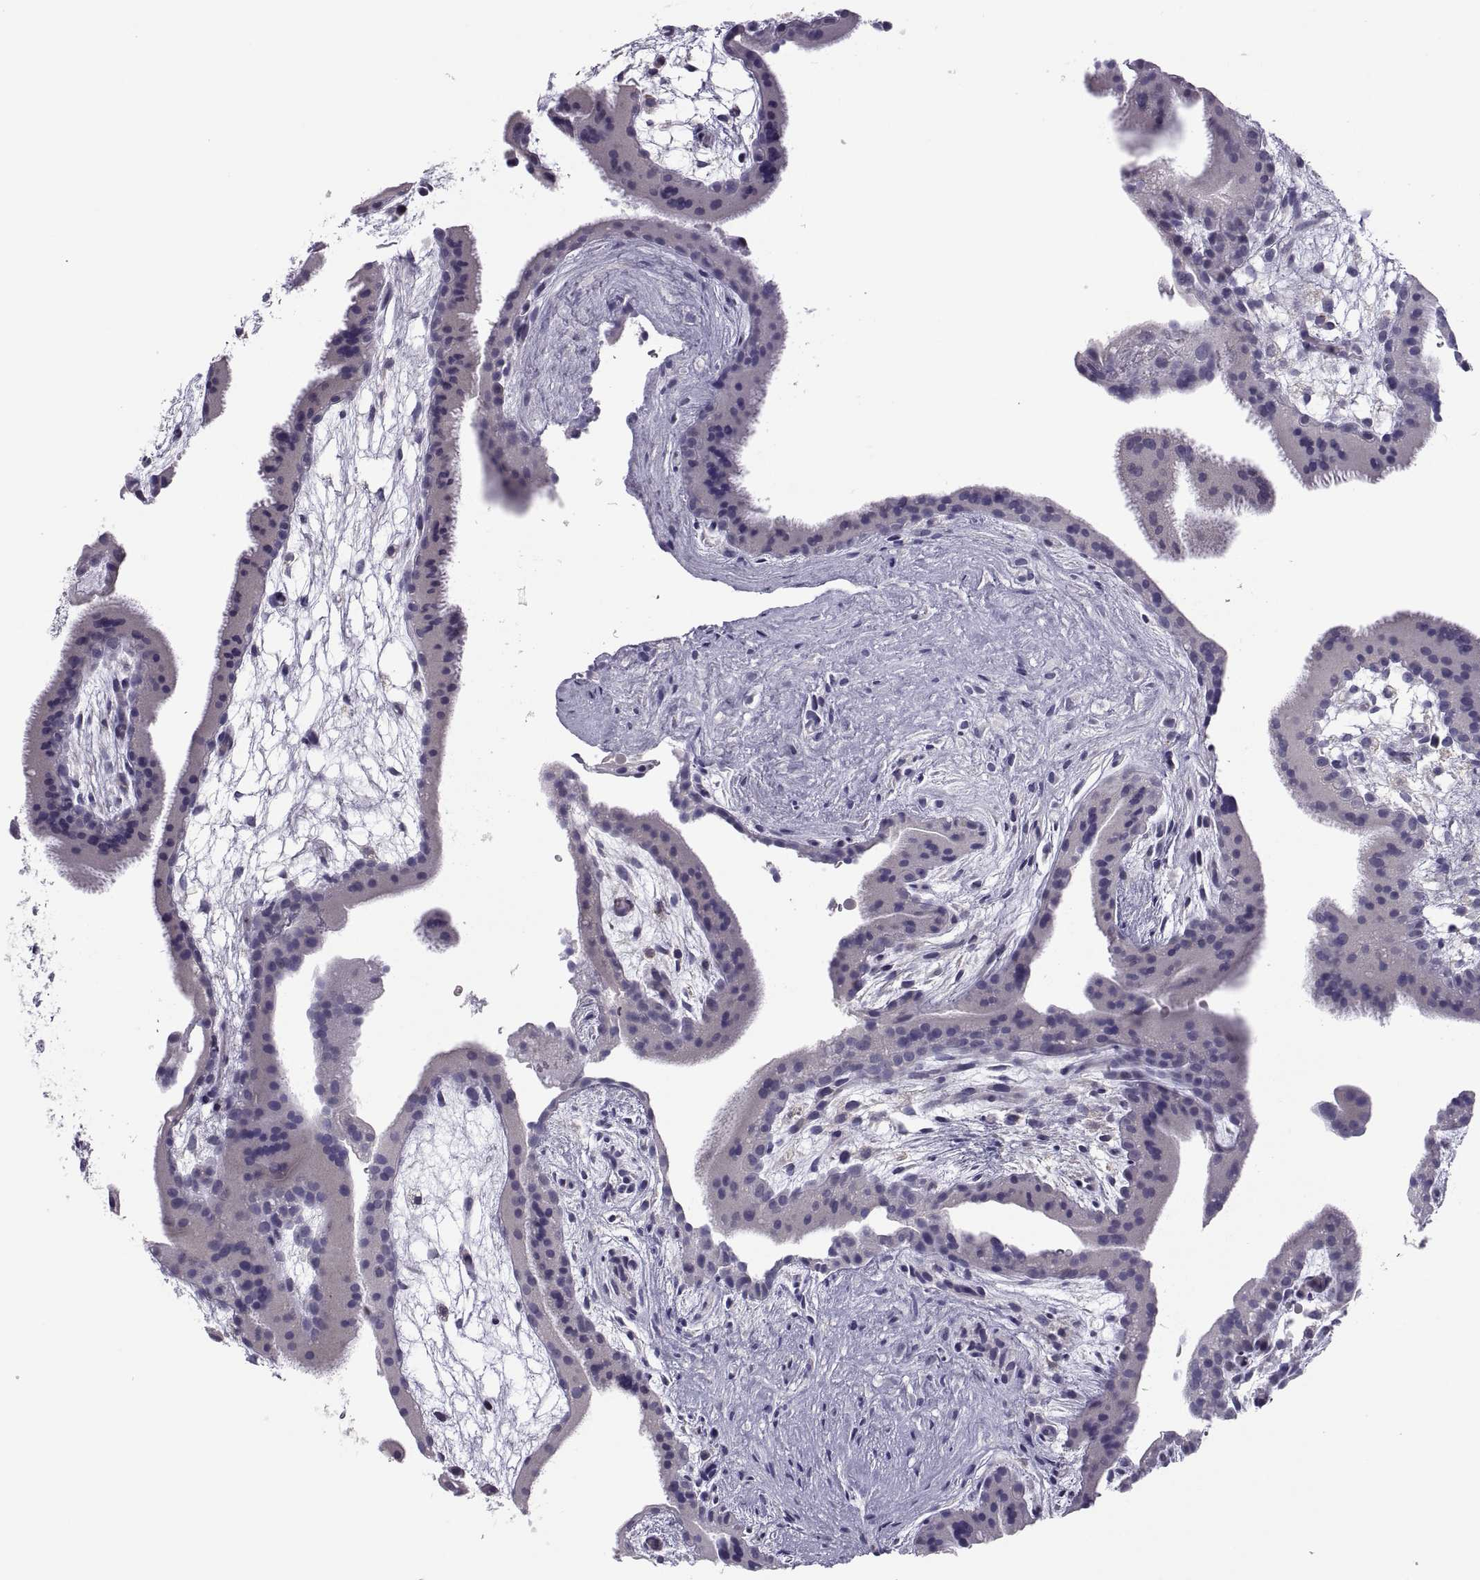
{"staining": {"intensity": "negative", "quantity": "none", "location": "none"}, "tissue": "placenta", "cell_type": "Decidual cells", "image_type": "normal", "snomed": [{"axis": "morphology", "description": "Normal tissue, NOS"}, {"axis": "topography", "description": "Placenta"}], "caption": "This is a micrograph of immunohistochemistry (IHC) staining of unremarkable placenta, which shows no expression in decidual cells. (DAB (3,3'-diaminobenzidine) immunohistochemistry (IHC), high magnification).", "gene": "RGS19", "patient": {"sex": "female", "age": 19}}